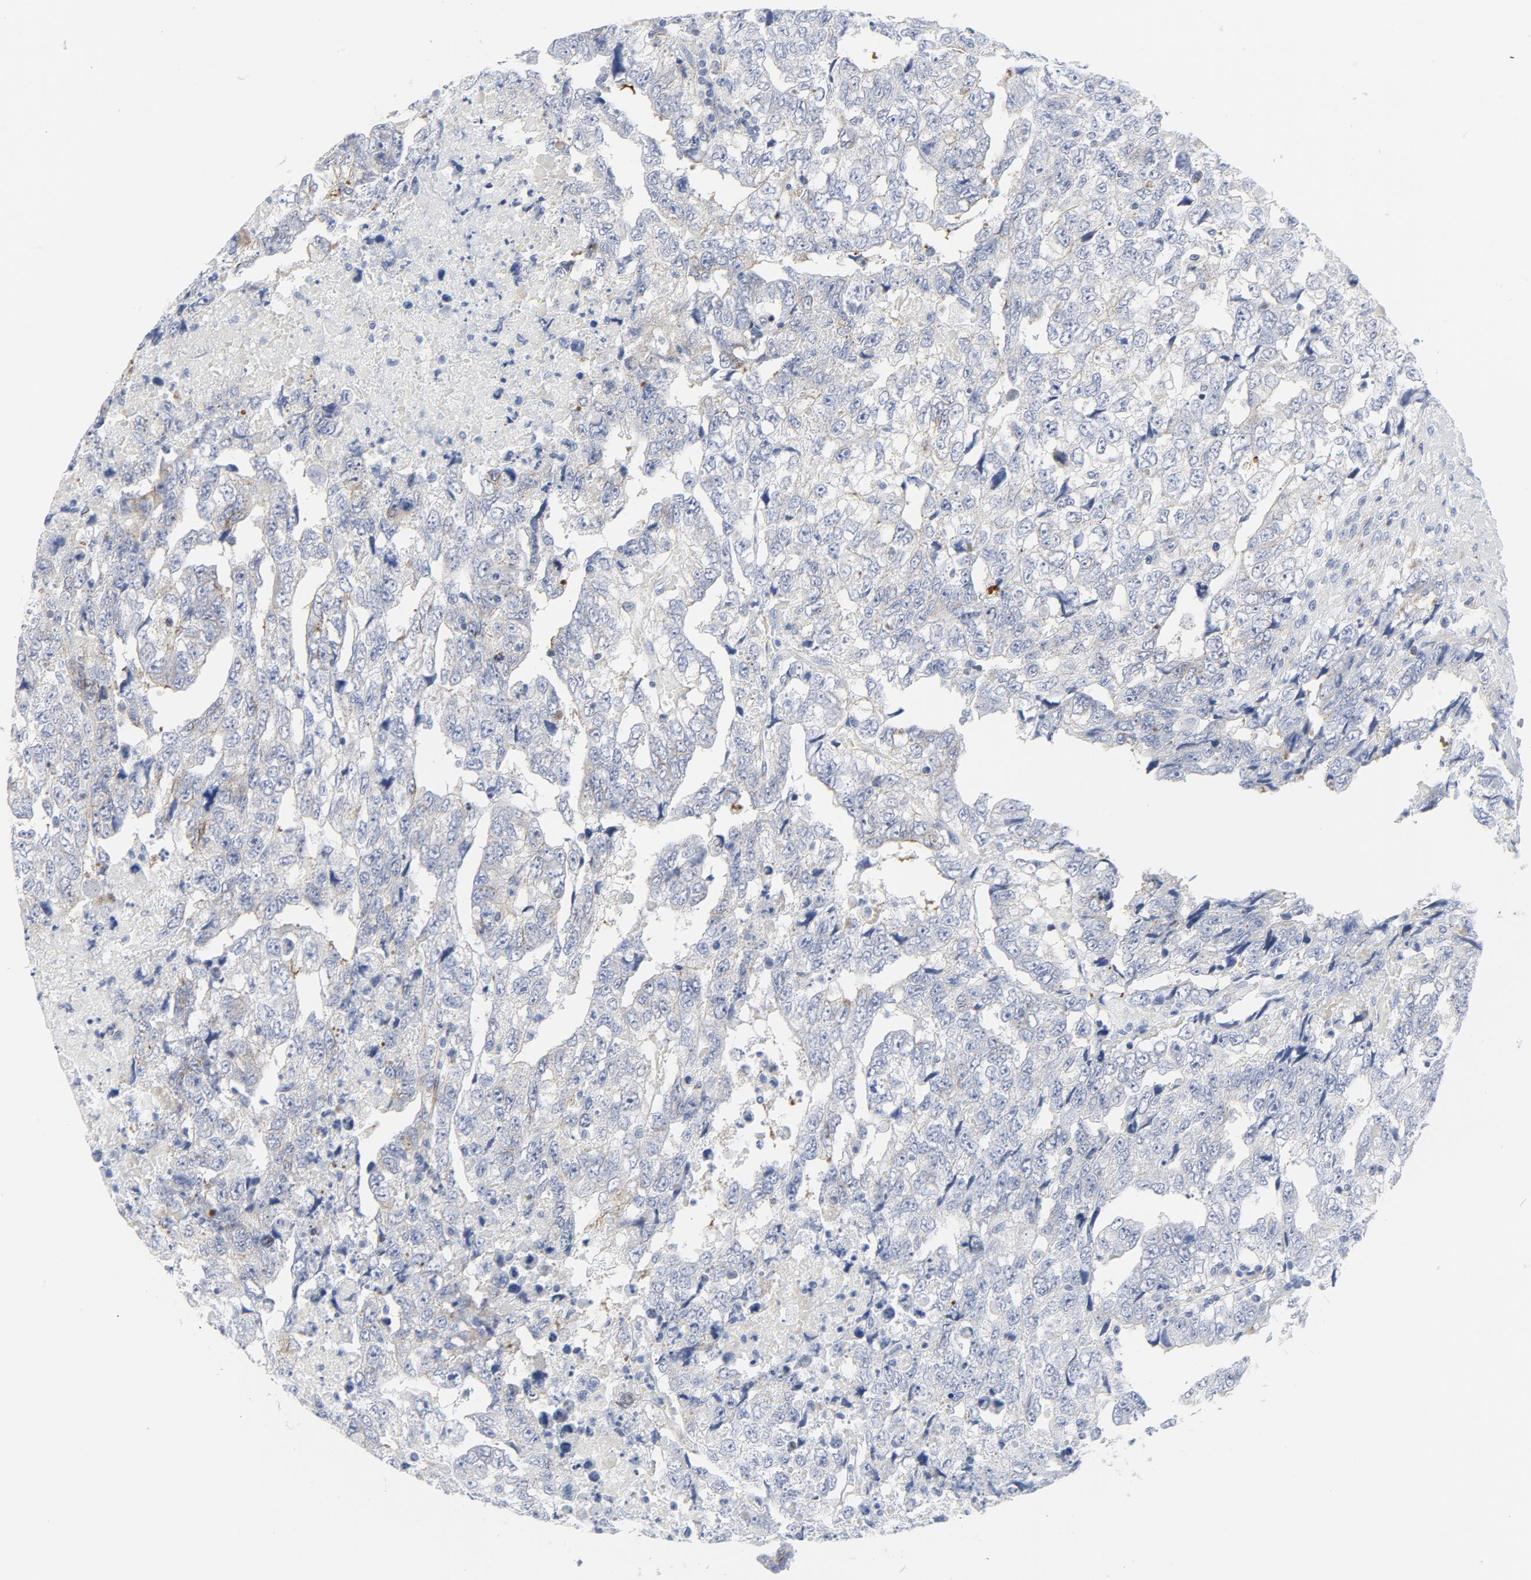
{"staining": {"intensity": "weak", "quantity": "25%-75%", "location": "cytoplasmic/membranous"}, "tissue": "testis cancer", "cell_type": "Tumor cells", "image_type": "cancer", "snomed": [{"axis": "morphology", "description": "Carcinoma, Embryonal, NOS"}, {"axis": "topography", "description": "Testis"}], "caption": "A photomicrograph of human testis cancer (embryonal carcinoma) stained for a protein demonstrates weak cytoplasmic/membranous brown staining in tumor cells.", "gene": "TUBB1", "patient": {"sex": "male", "age": 36}}